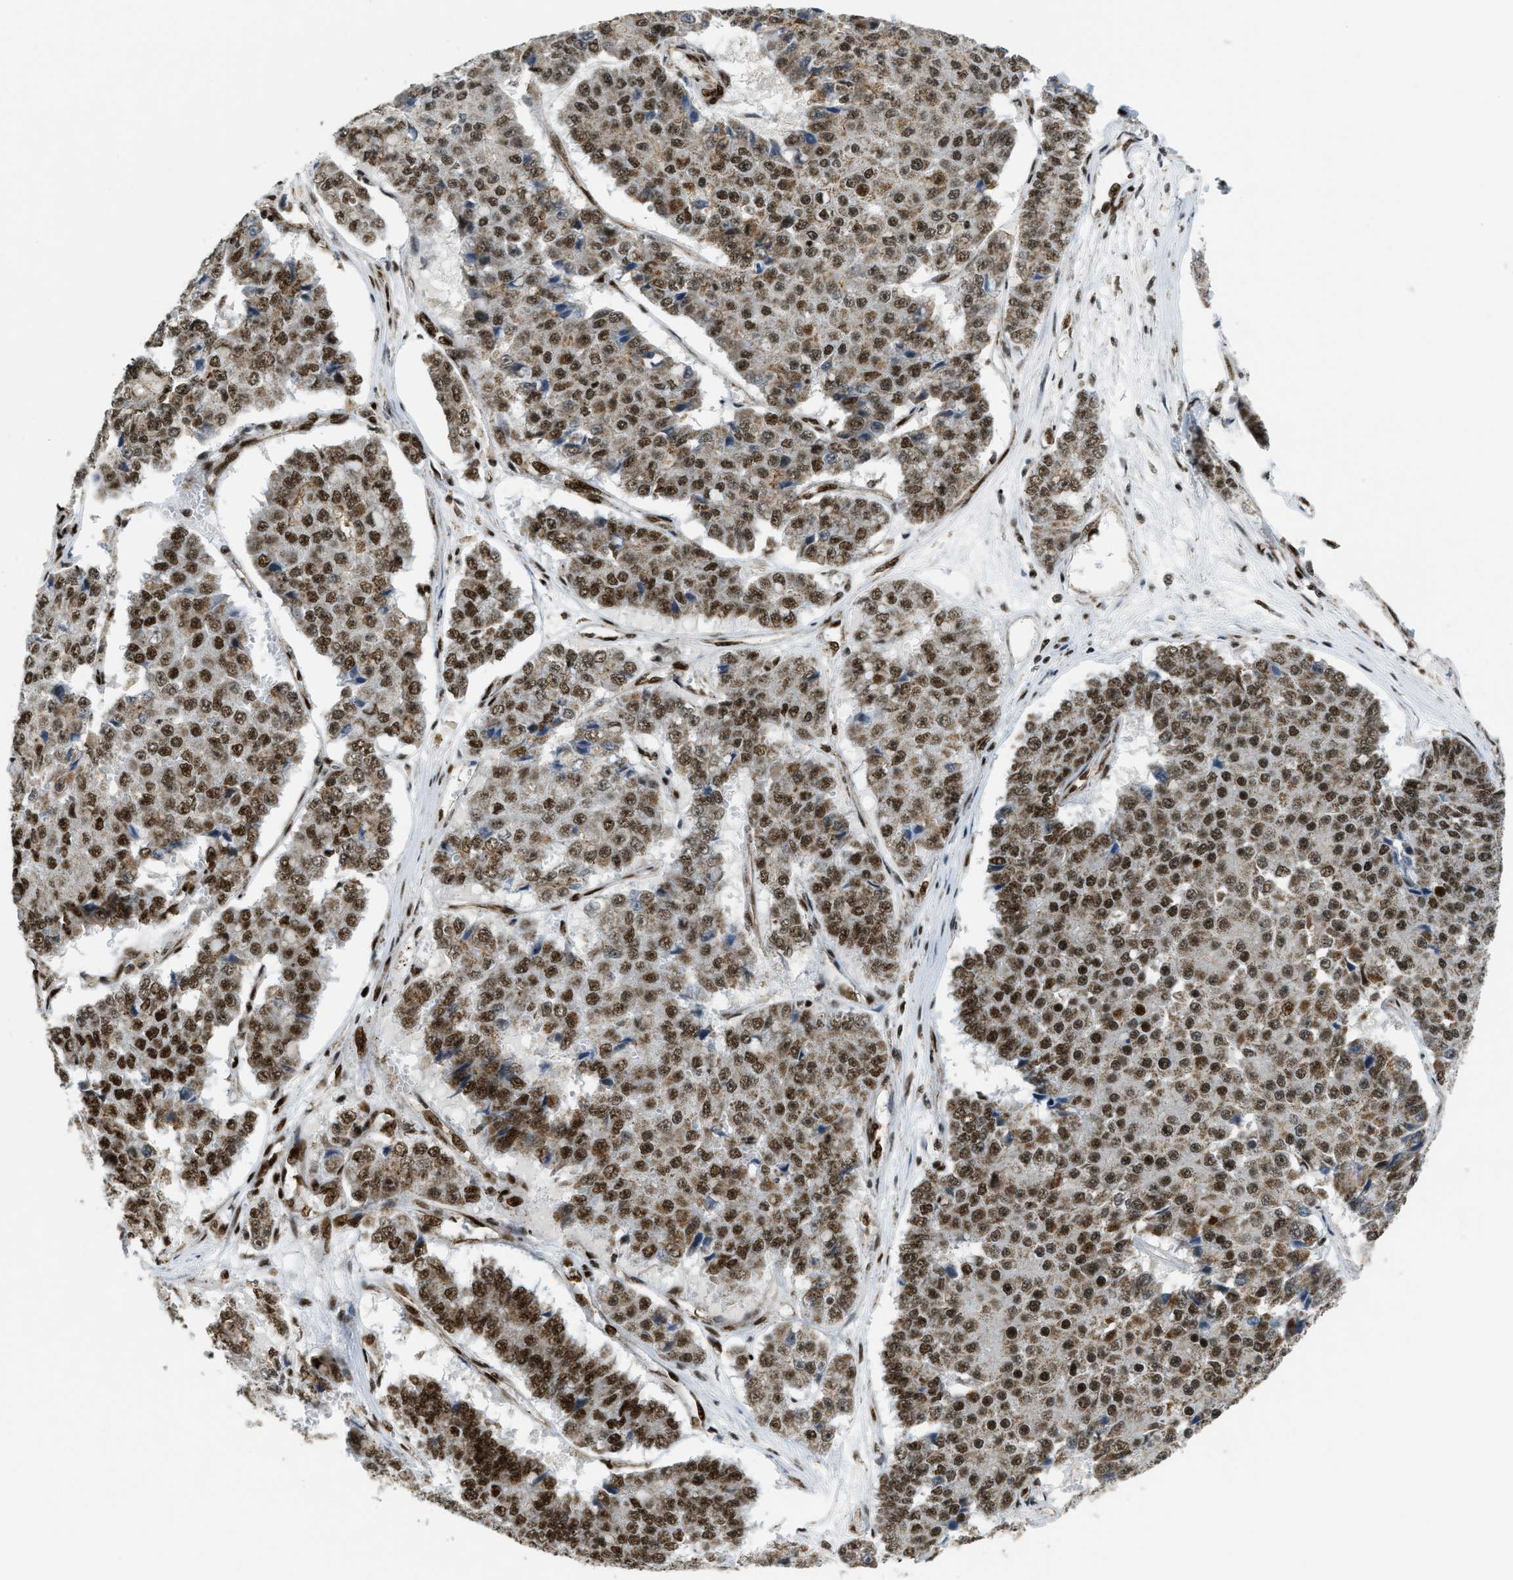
{"staining": {"intensity": "strong", "quantity": ">75%", "location": "nuclear"}, "tissue": "pancreatic cancer", "cell_type": "Tumor cells", "image_type": "cancer", "snomed": [{"axis": "morphology", "description": "Adenocarcinoma, NOS"}, {"axis": "topography", "description": "Pancreas"}], "caption": "Adenocarcinoma (pancreatic) was stained to show a protein in brown. There is high levels of strong nuclear staining in approximately >75% of tumor cells.", "gene": "GABPB1", "patient": {"sex": "male", "age": 50}}